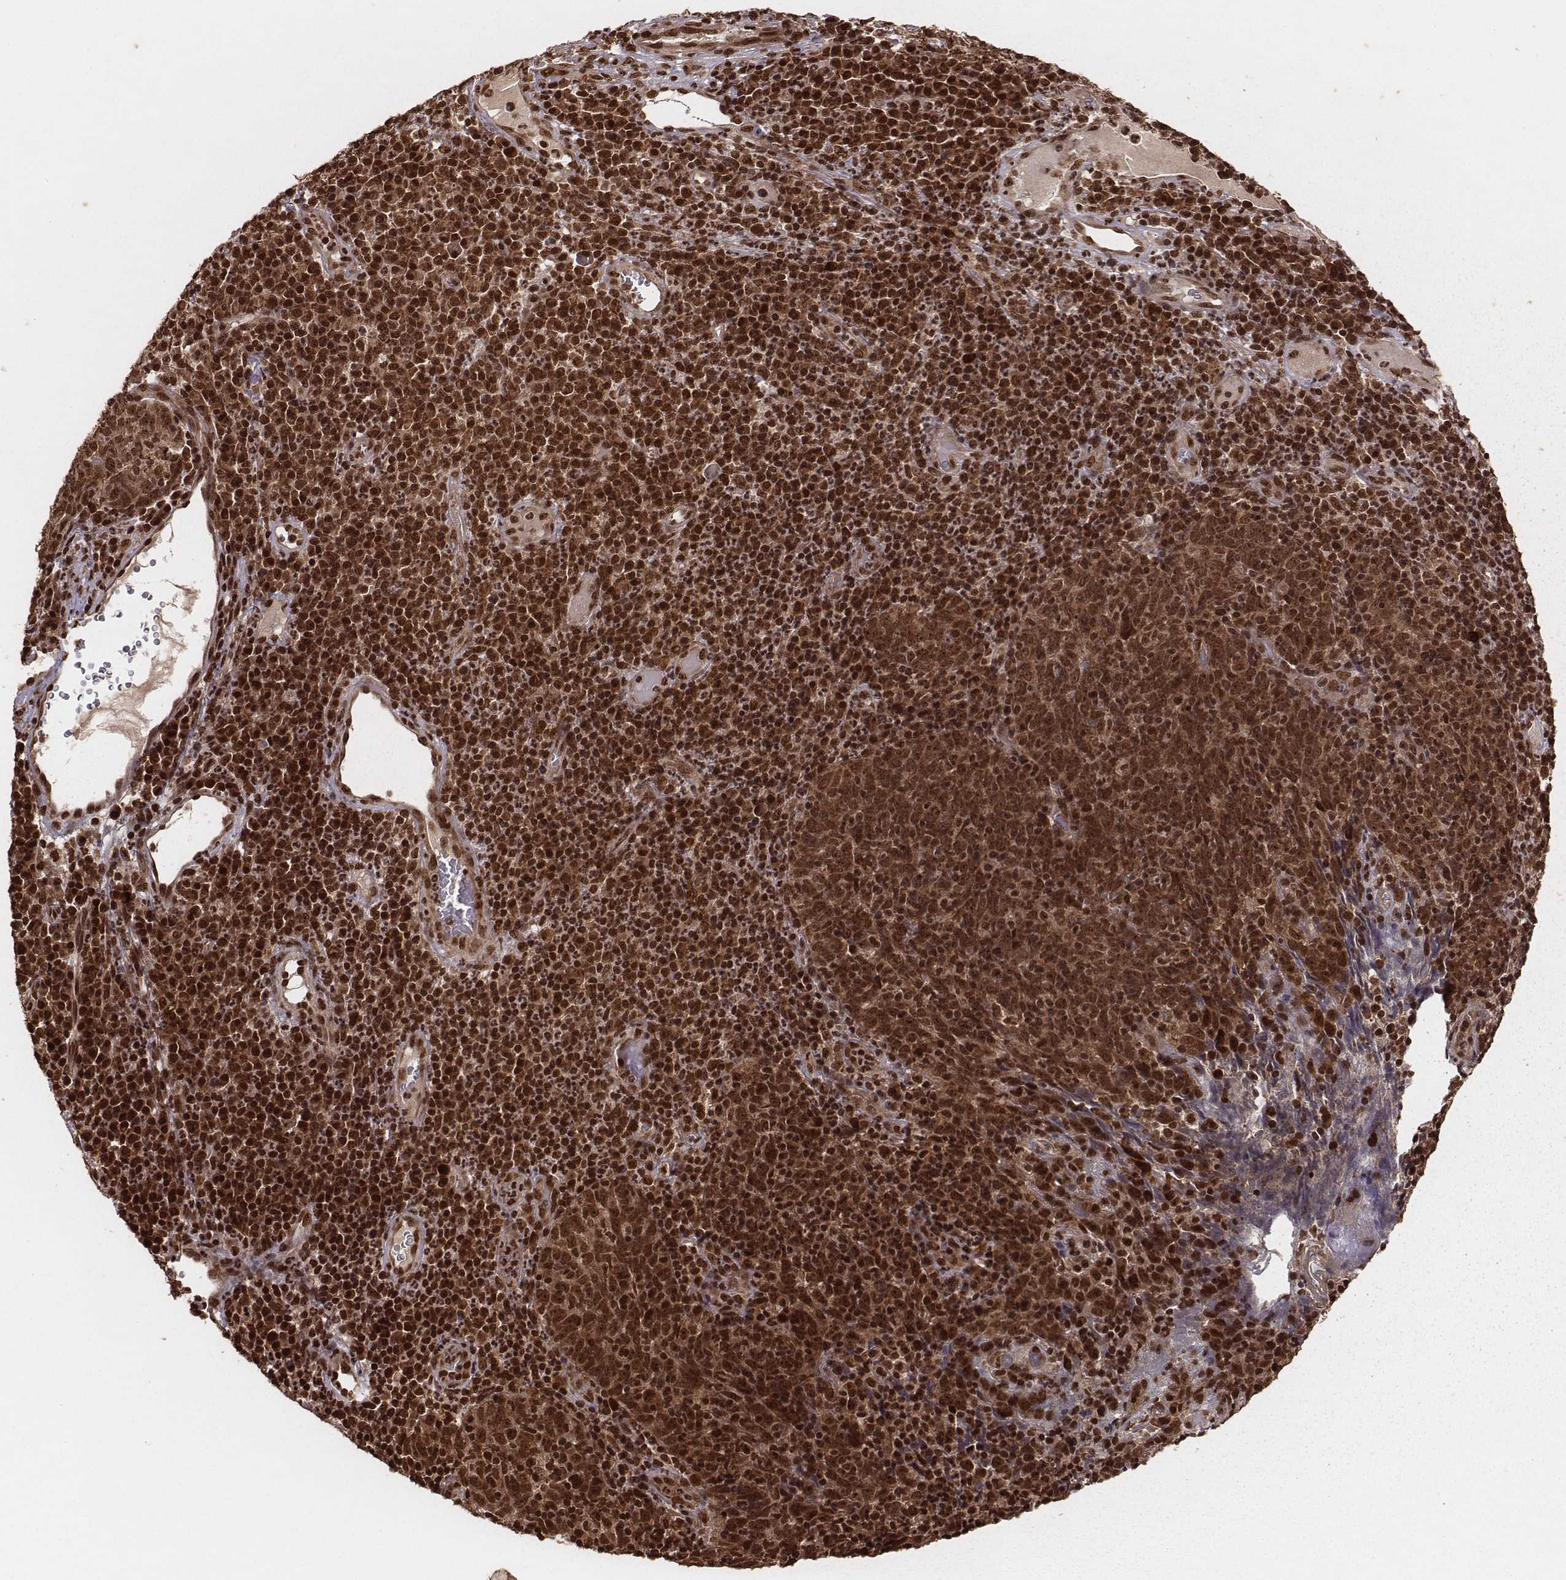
{"staining": {"intensity": "strong", "quantity": ">75%", "location": "cytoplasmic/membranous,nuclear"}, "tissue": "skin cancer", "cell_type": "Tumor cells", "image_type": "cancer", "snomed": [{"axis": "morphology", "description": "Squamous cell carcinoma, NOS"}, {"axis": "topography", "description": "Skin"}, {"axis": "topography", "description": "Anal"}], "caption": "IHC (DAB (3,3'-diaminobenzidine)) staining of human skin cancer (squamous cell carcinoma) exhibits strong cytoplasmic/membranous and nuclear protein expression in about >75% of tumor cells.", "gene": "NFX1", "patient": {"sex": "female", "age": 51}}